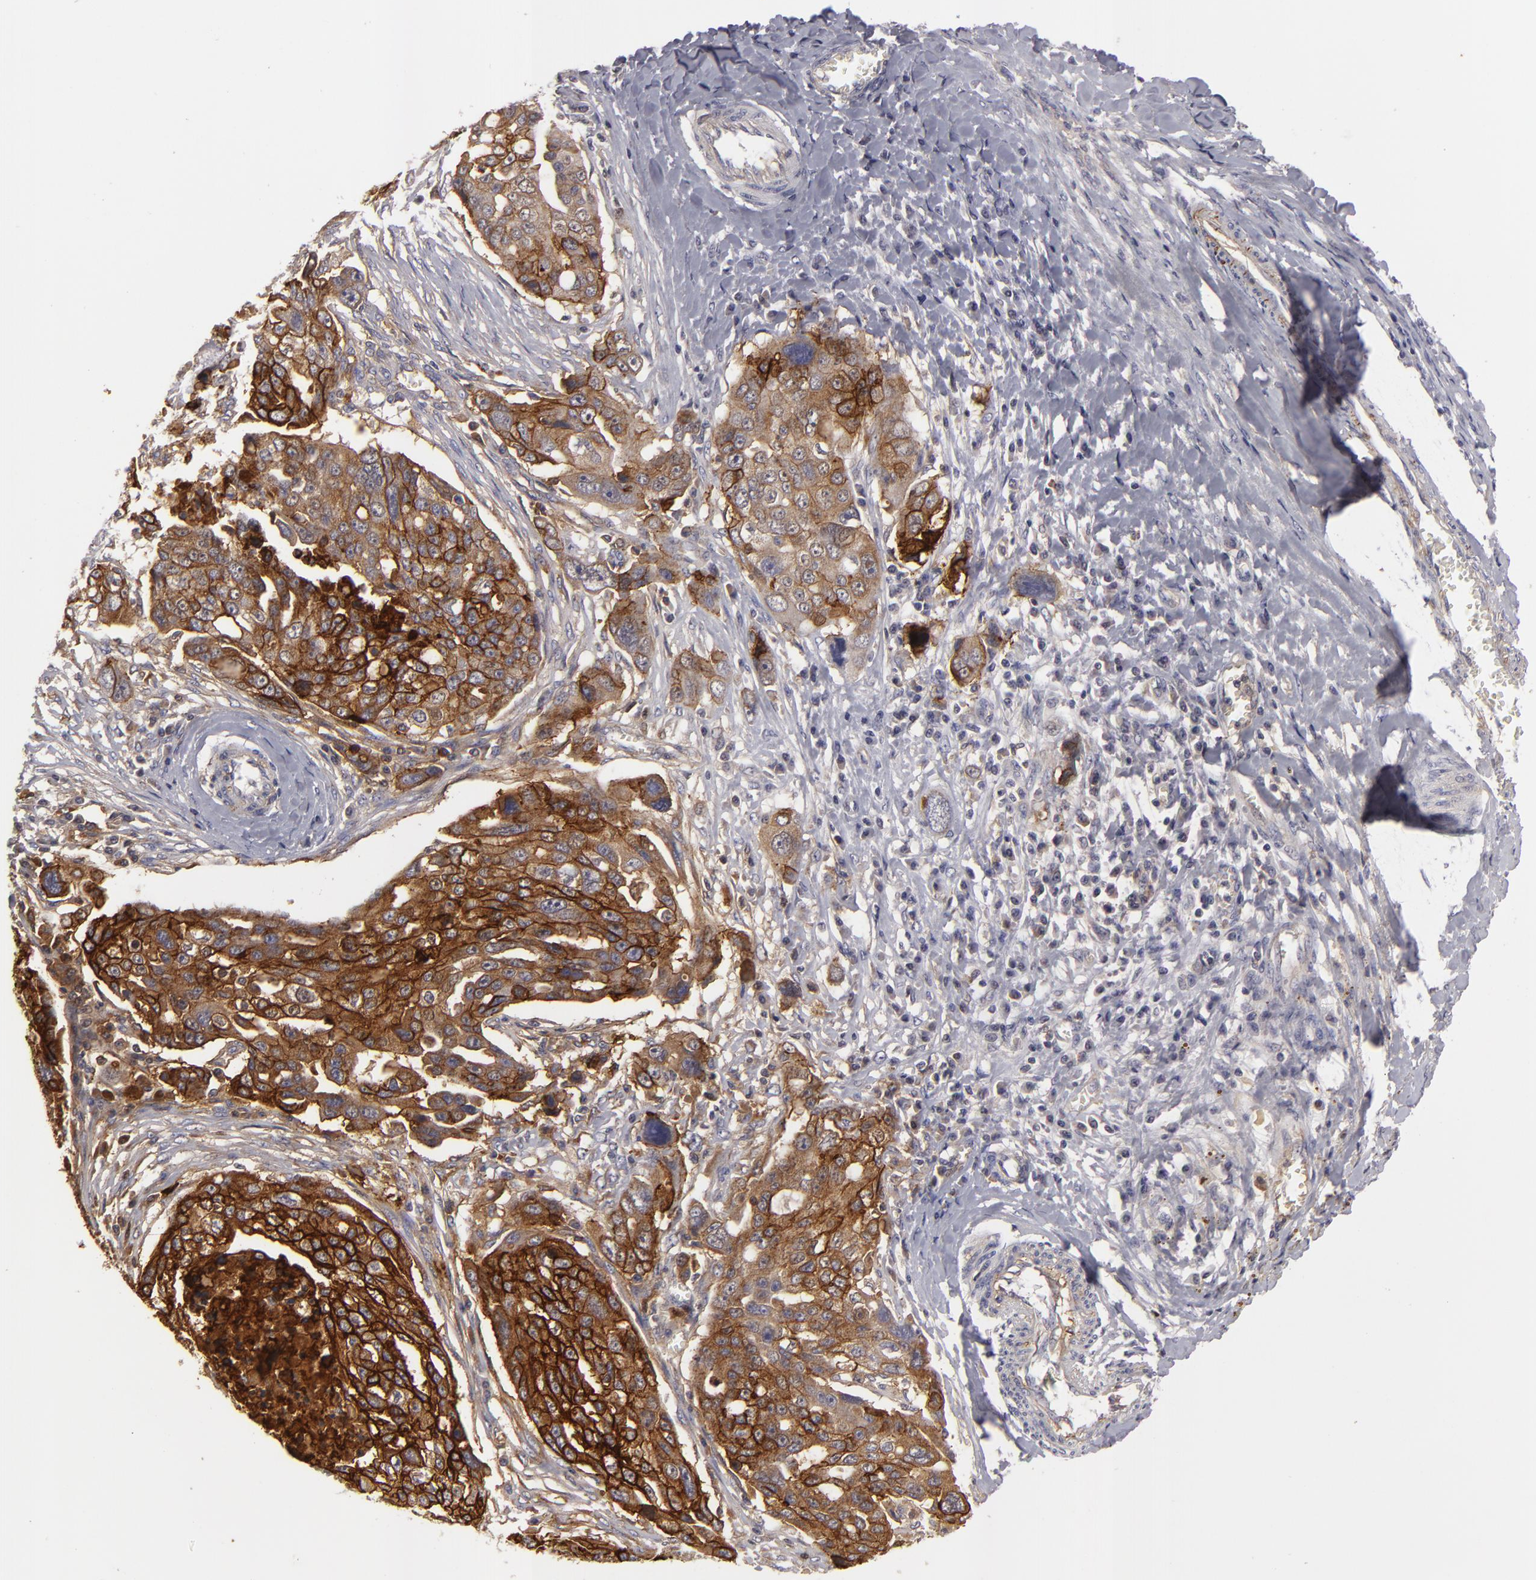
{"staining": {"intensity": "moderate", "quantity": "25%-75%", "location": "cytoplasmic/membranous"}, "tissue": "ovarian cancer", "cell_type": "Tumor cells", "image_type": "cancer", "snomed": [{"axis": "morphology", "description": "Carcinoma, endometroid"}, {"axis": "topography", "description": "Ovary"}], "caption": "Human ovarian cancer (endometroid carcinoma) stained for a protein (brown) reveals moderate cytoplasmic/membranous positive positivity in approximately 25%-75% of tumor cells.", "gene": "ALCAM", "patient": {"sex": "female", "age": 75}}